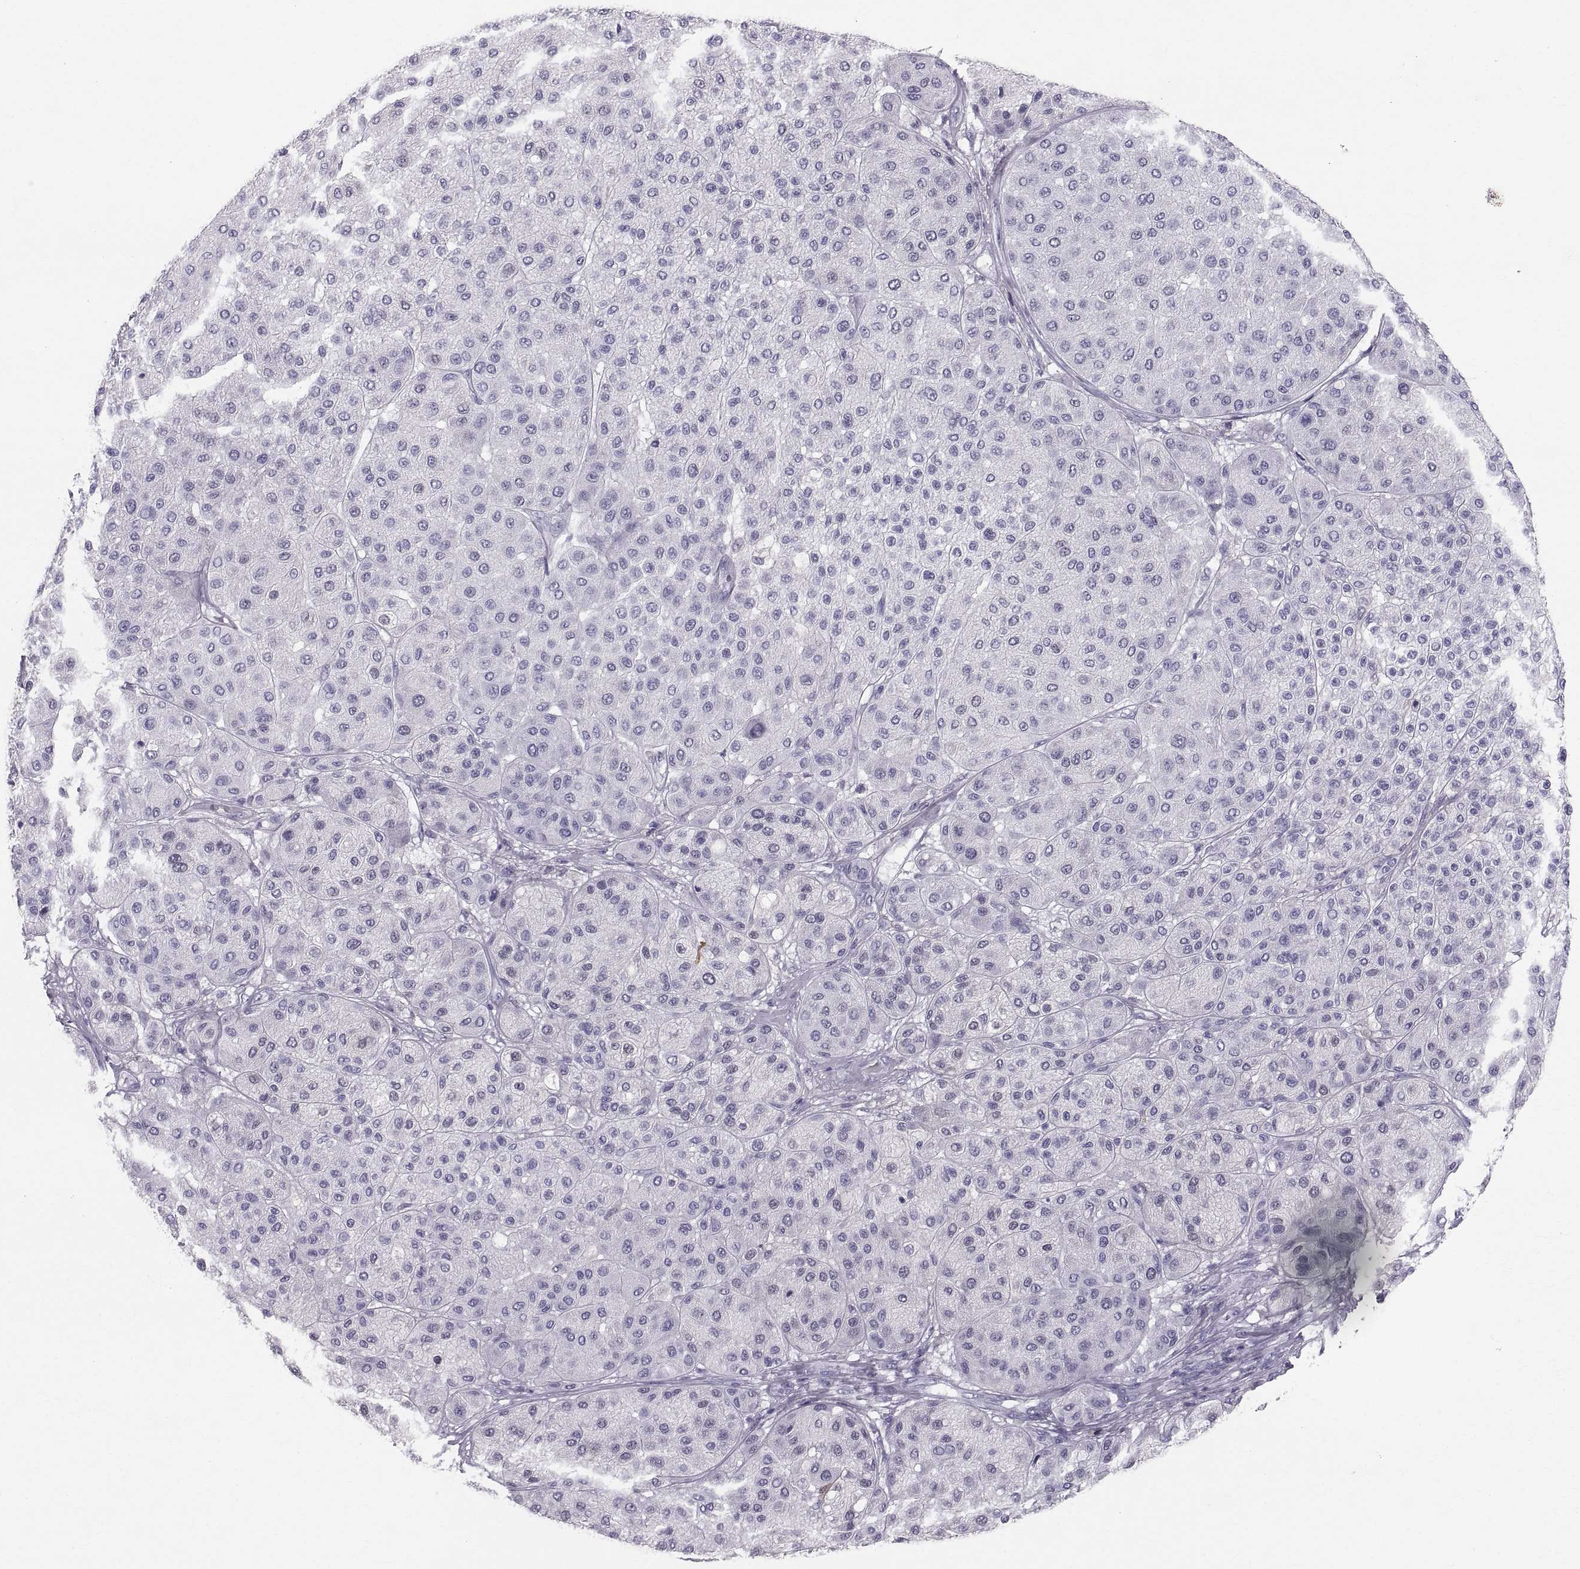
{"staining": {"intensity": "negative", "quantity": "none", "location": "none"}, "tissue": "melanoma", "cell_type": "Tumor cells", "image_type": "cancer", "snomed": [{"axis": "morphology", "description": "Malignant melanoma, Metastatic site"}, {"axis": "topography", "description": "Smooth muscle"}], "caption": "Histopathology image shows no significant protein staining in tumor cells of malignant melanoma (metastatic site).", "gene": "SLC22A6", "patient": {"sex": "male", "age": 41}}